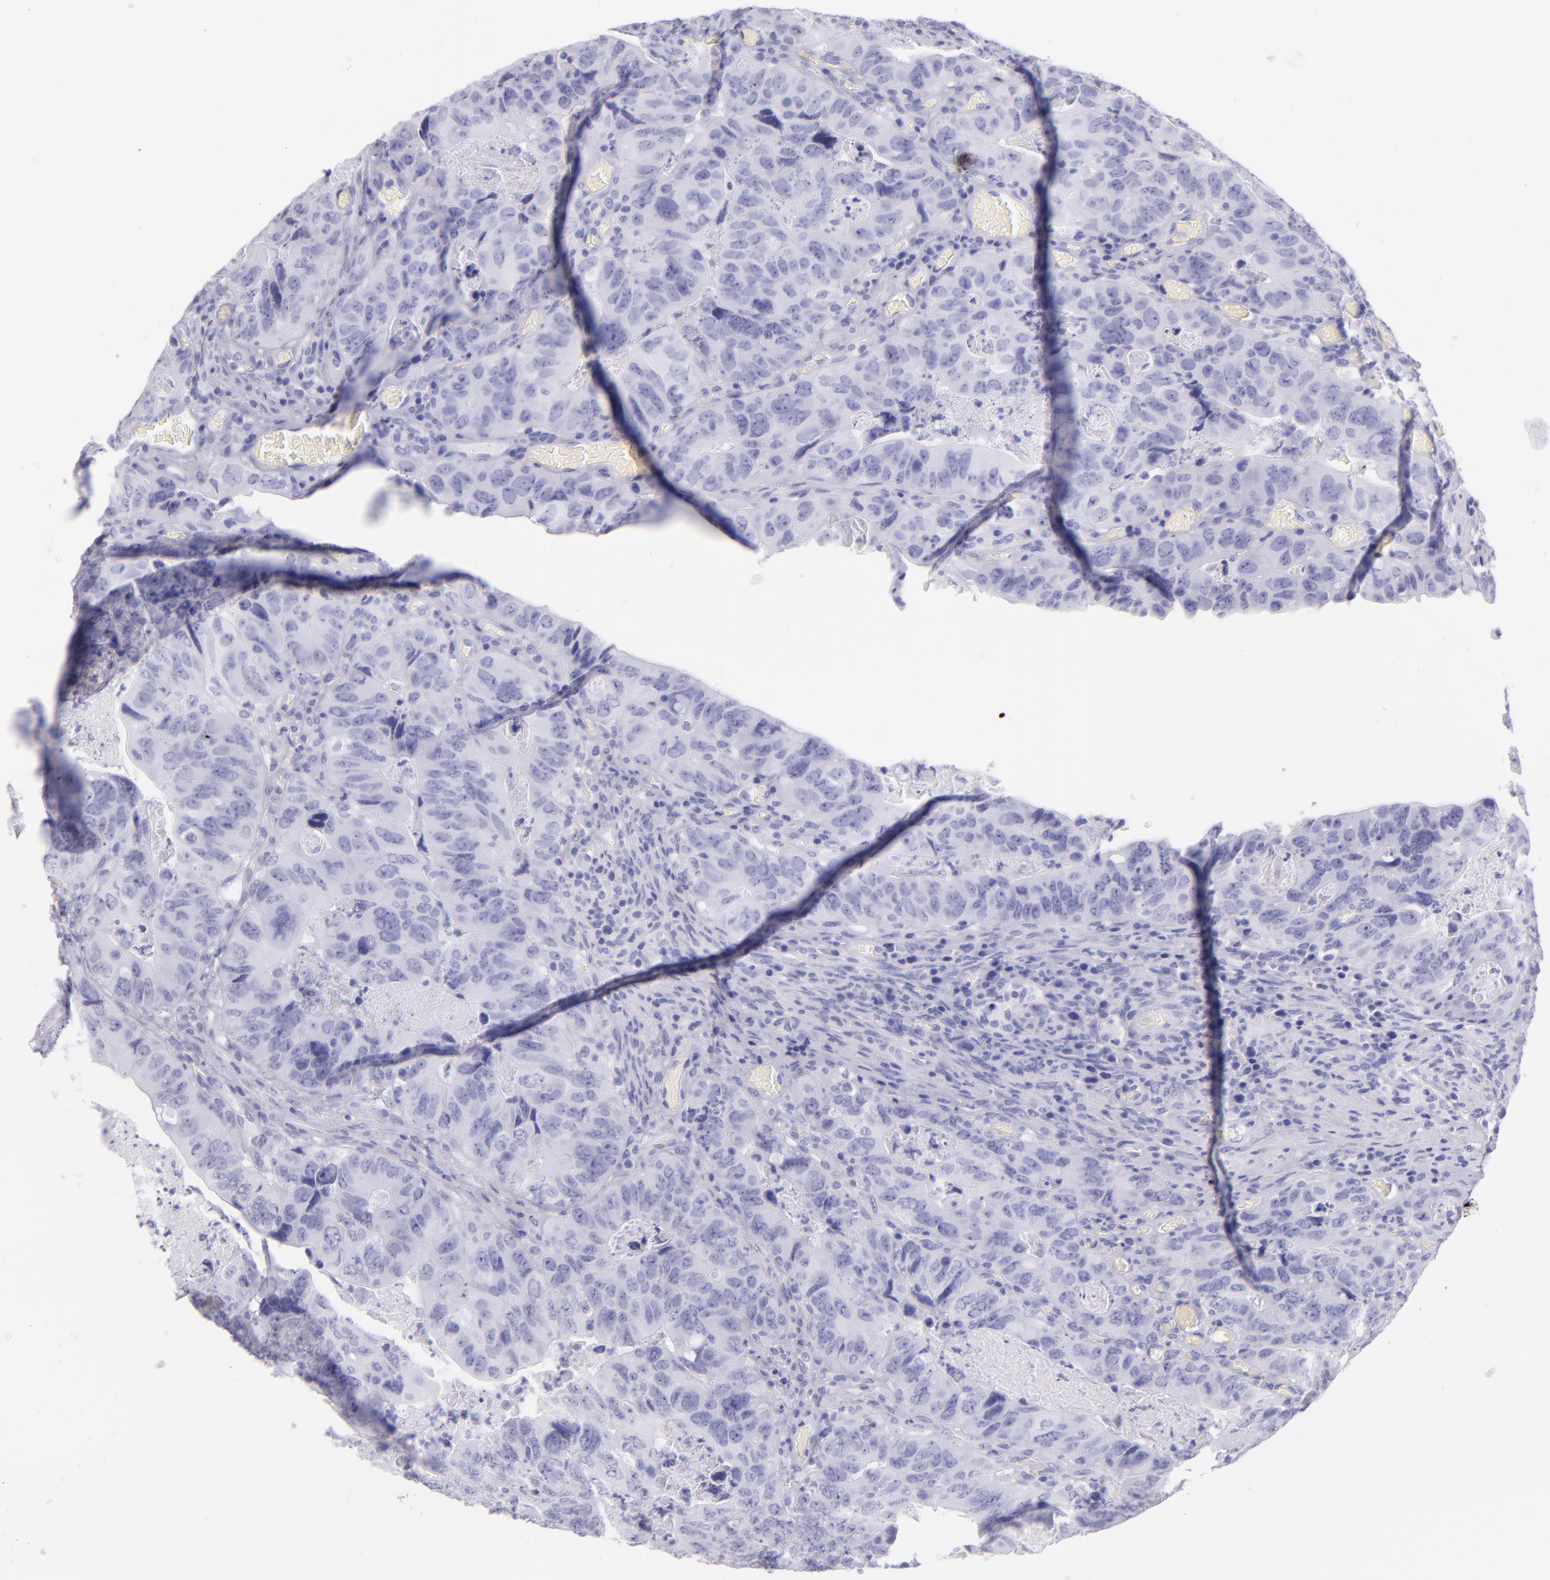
{"staining": {"intensity": "negative", "quantity": "none", "location": "none"}, "tissue": "colorectal cancer", "cell_type": "Tumor cells", "image_type": "cancer", "snomed": [{"axis": "morphology", "description": "Adenocarcinoma, NOS"}, {"axis": "topography", "description": "Rectum"}], "caption": "Tumor cells show no significant protein positivity in colorectal cancer.", "gene": "SFTPA2", "patient": {"sex": "female", "age": 82}}